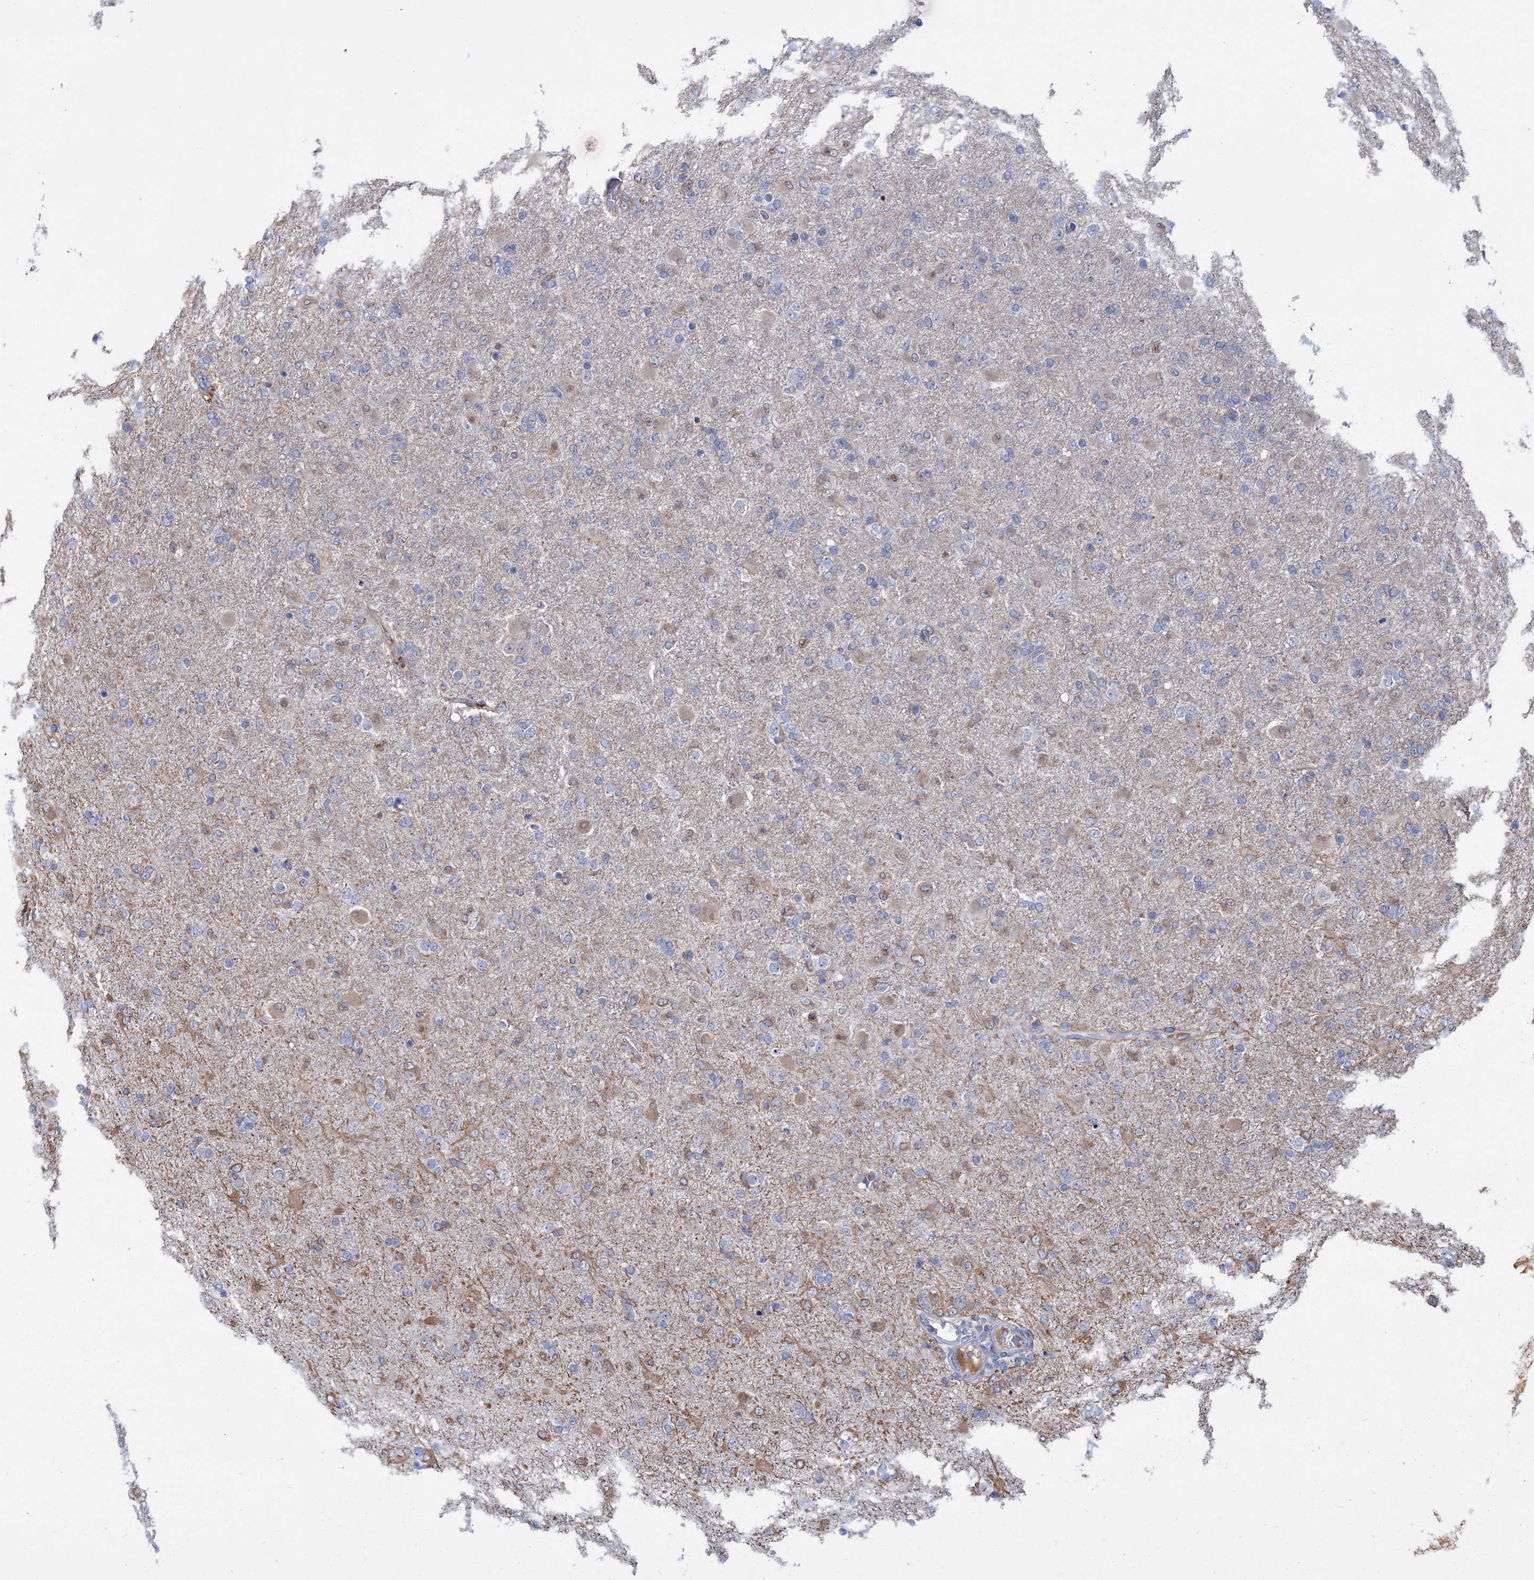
{"staining": {"intensity": "weak", "quantity": "<25%", "location": "nuclear"}, "tissue": "glioma", "cell_type": "Tumor cells", "image_type": "cancer", "snomed": [{"axis": "morphology", "description": "Glioma, malignant, Low grade"}, {"axis": "topography", "description": "Brain"}], "caption": "Tumor cells are negative for brown protein staining in malignant glioma (low-grade).", "gene": "FAM111B", "patient": {"sex": "male", "age": 65}}